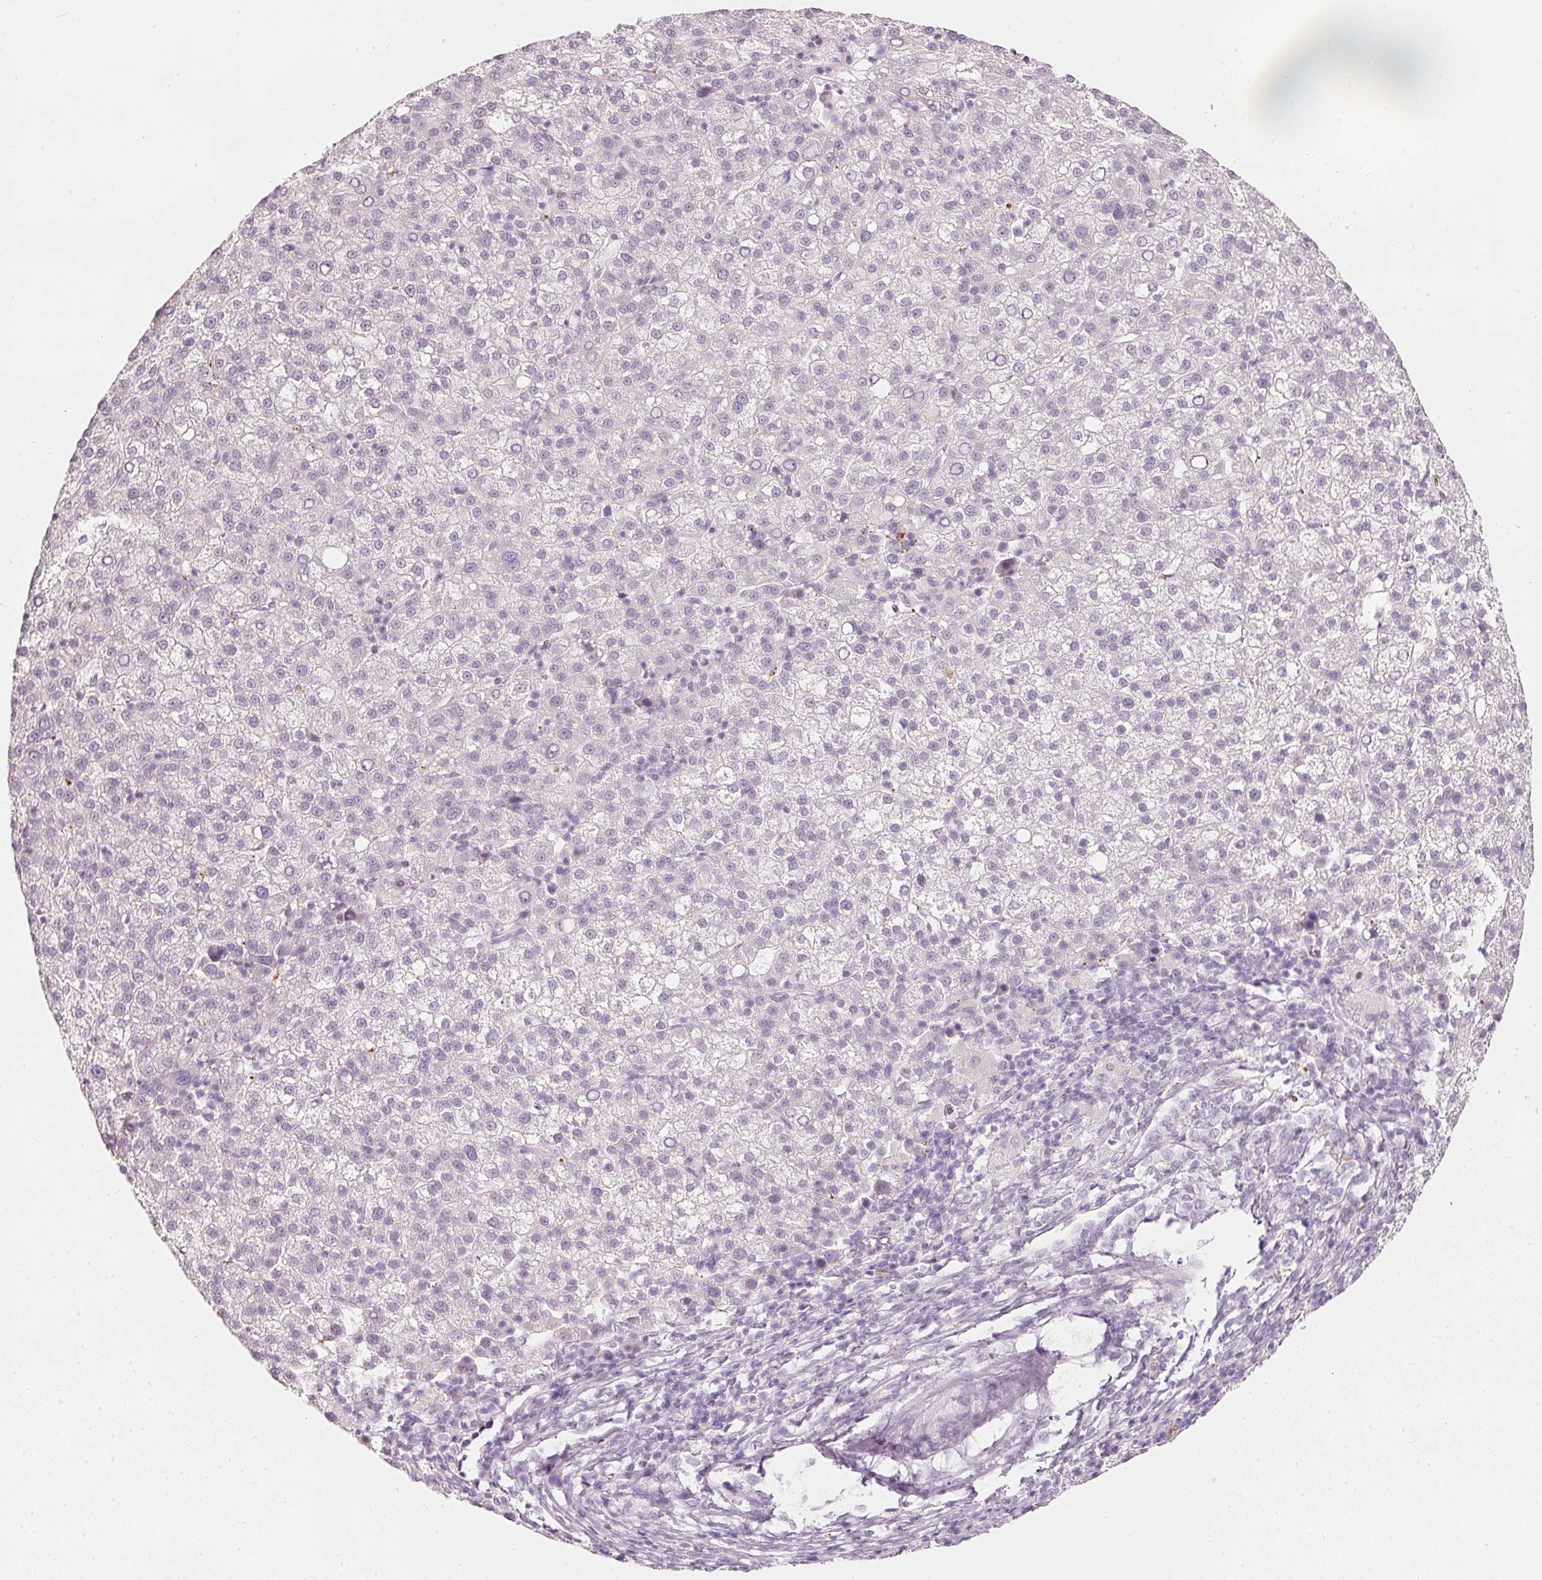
{"staining": {"intensity": "negative", "quantity": "none", "location": "none"}, "tissue": "liver cancer", "cell_type": "Tumor cells", "image_type": "cancer", "snomed": [{"axis": "morphology", "description": "Carcinoma, Hepatocellular, NOS"}, {"axis": "topography", "description": "Liver"}], "caption": "Tumor cells are negative for brown protein staining in liver cancer.", "gene": "LECT2", "patient": {"sex": "female", "age": 58}}